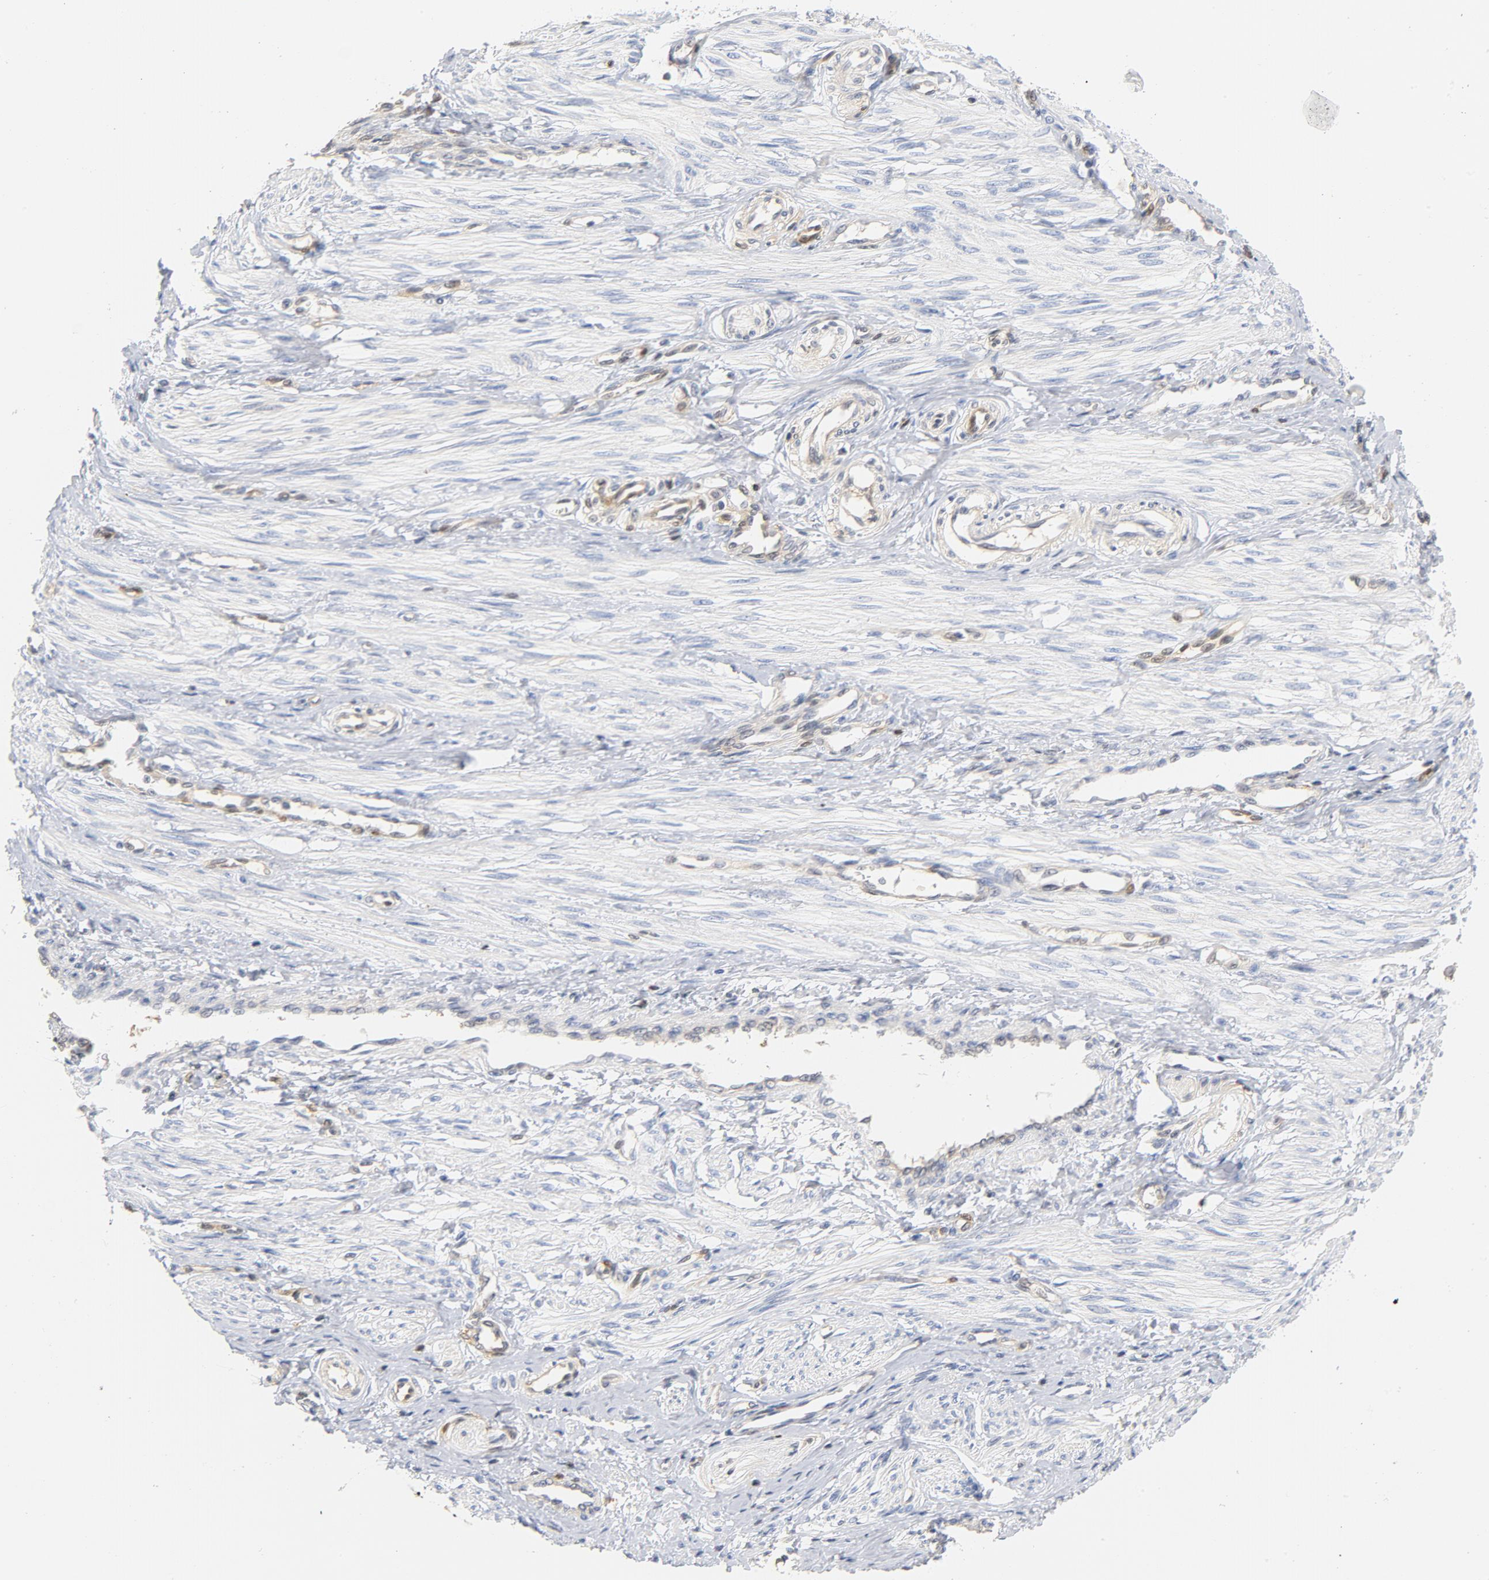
{"staining": {"intensity": "moderate", "quantity": "<25%", "location": "nuclear"}, "tissue": "smooth muscle", "cell_type": "Smooth muscle cells", "image_type": "normal", "snomed": [{"axis": "morphology", "description": "Normal tissue, NOS"}, {"axis": "topography", "description": "Smooth muscle"}, {"axis": "topography", "description": "Uterus"}], "caption": "Immunohistochemistry histopathology image of normal smooth muscle: smooth muscle stained using immunohistochemistry (IHC) exhibits low levels of moderate protein expression localized specifically in the nuclear of smooth muscle cells, appearing as a nuclear brown color.", "gene": "CDKN1B", "patient": {"sex": "female", "age": 39}}